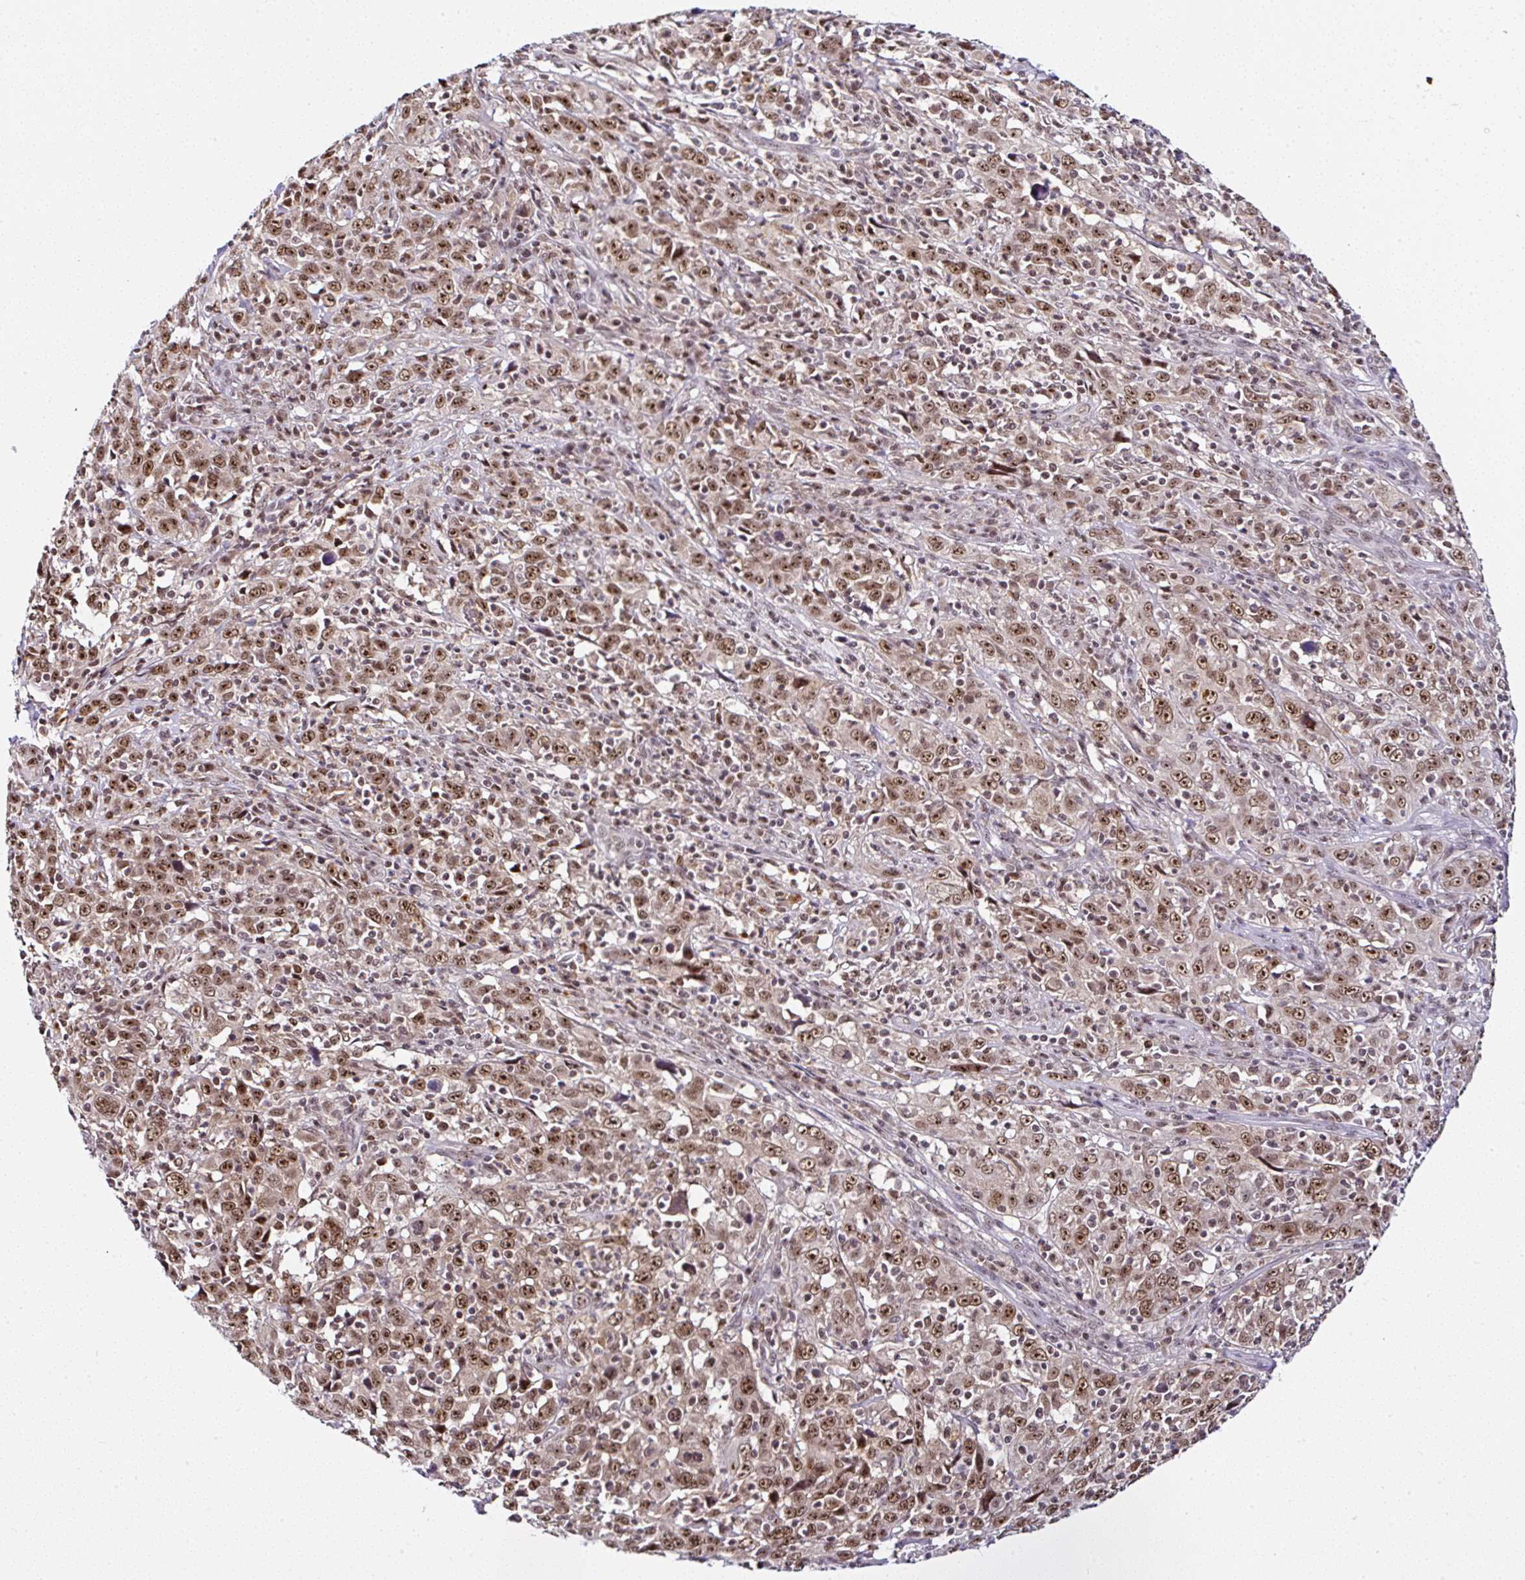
{"staining": {"intensity": "moderate", "quantity": ">75%", "location": "nuclear"}, "tissue": "cervical cancer", "cell_type": "Tumor cells", "image_type": "cancer", "snomed": [{"axis": "morphology", "description": "Squamous cell carcinoma, NOS"}, {"axis": "topography", "description": "Cervix"}], "caption": "A high-resolution photomicrograph shows immunohistochemistry (IHC) staining of squamous cell carcinoma (cervical), which reveals moderate nuclear expression in about >75% of tumor cells. The protein is shown in brown color, while the nuclei are stained blue.", "gene": "PTPN2", "patient": {"sex": "female", "age": 46}}